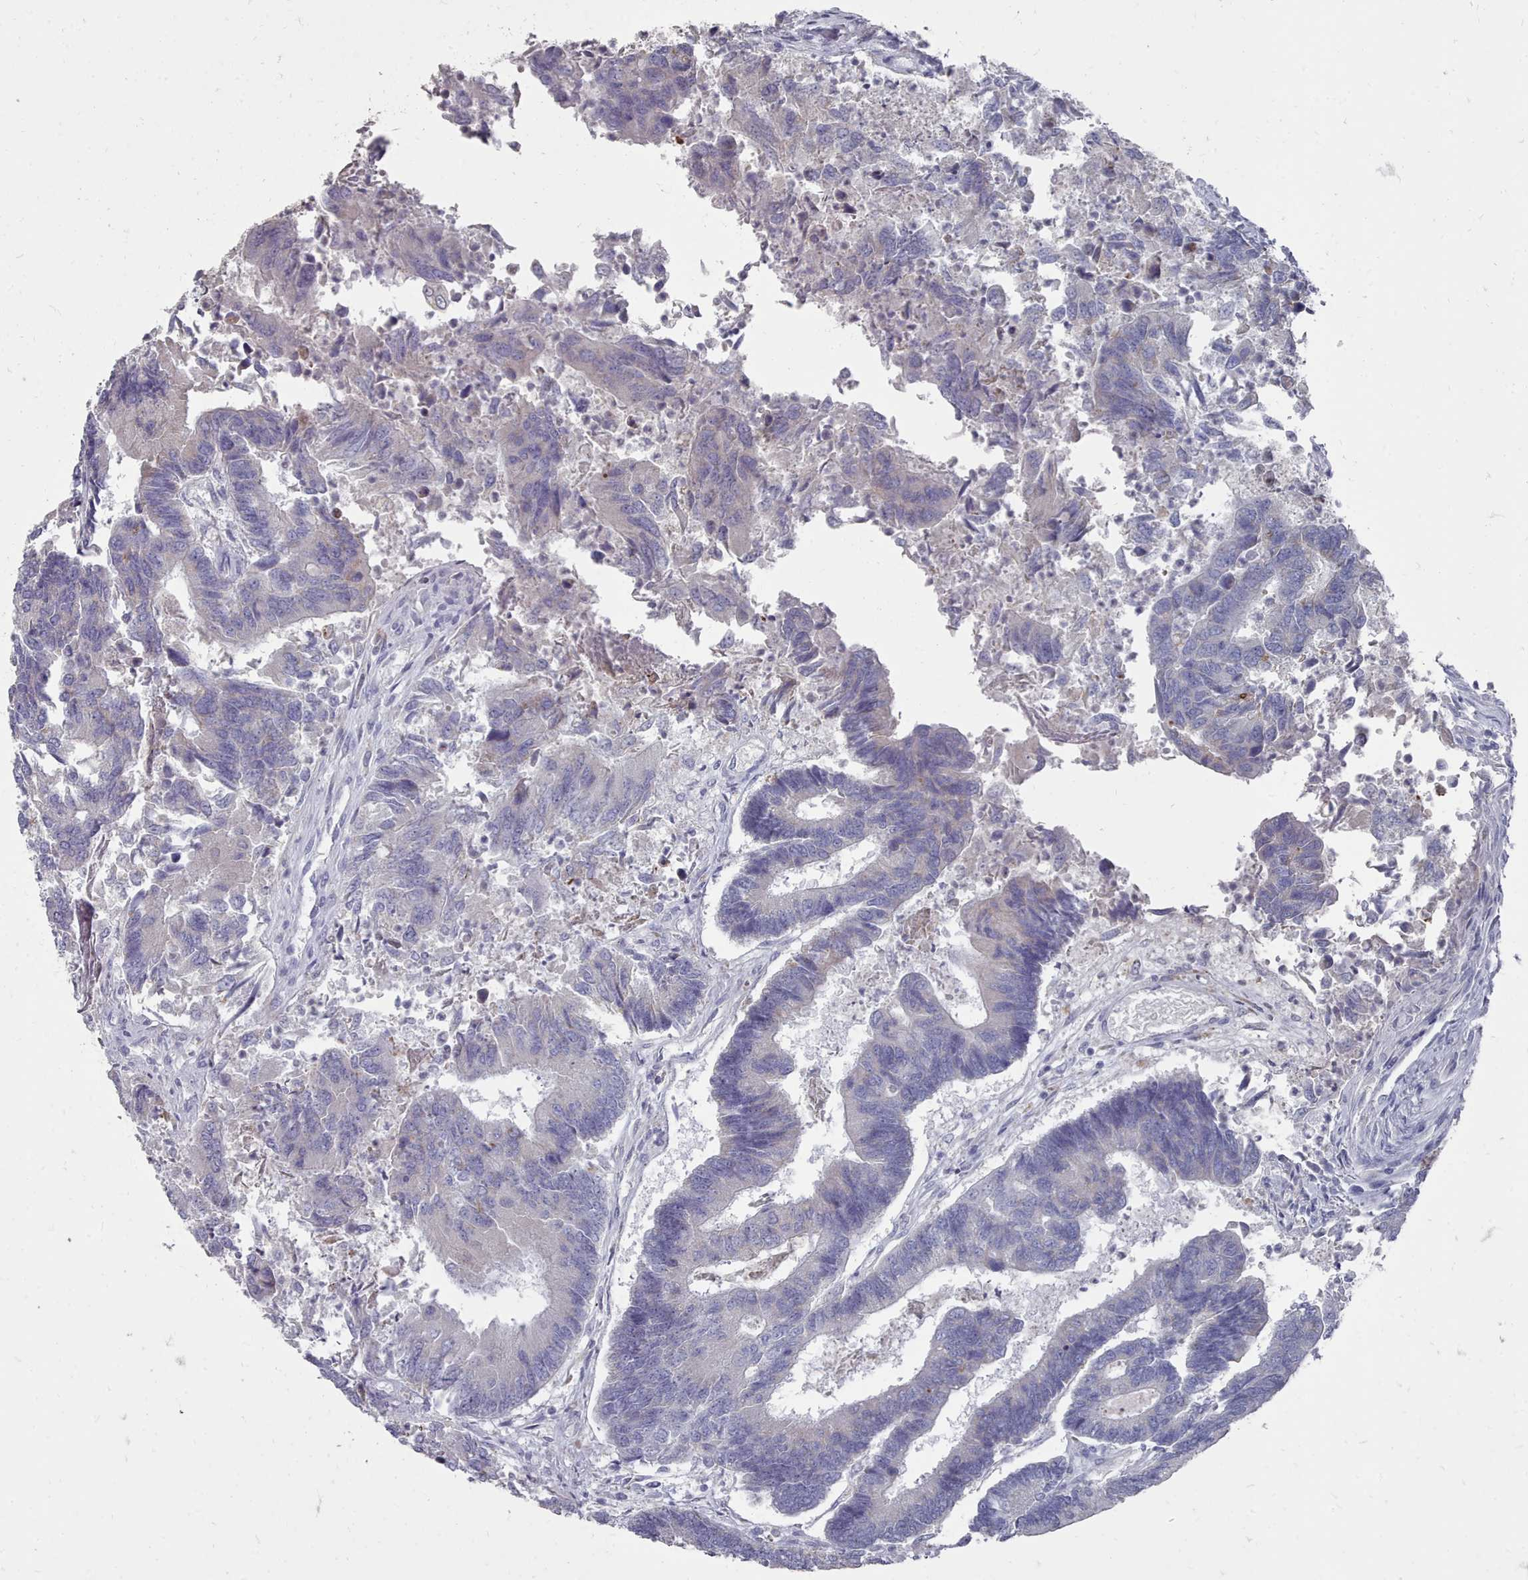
{"staining": {"intensity": "negative", "quantity": "none", "location": "none"}, "tissue": "colorectal cancer", "cell_type": "Tumor cells", "image_type": "cancer", "snomed": [{"axis": "morphology", "description": "Adenocarcinoma, NOS"}, {"axis": "topography", "description": "Colon"}], "caption": "High magnification brightfield microscopy of colorectal adenocarcinoma stained with DAB (brown) and counterstained with hematoxylin (blue): tumor cells show no significant expression.", "gene": "OTULINL", "patient": {"sex": "female", "age": 67}}